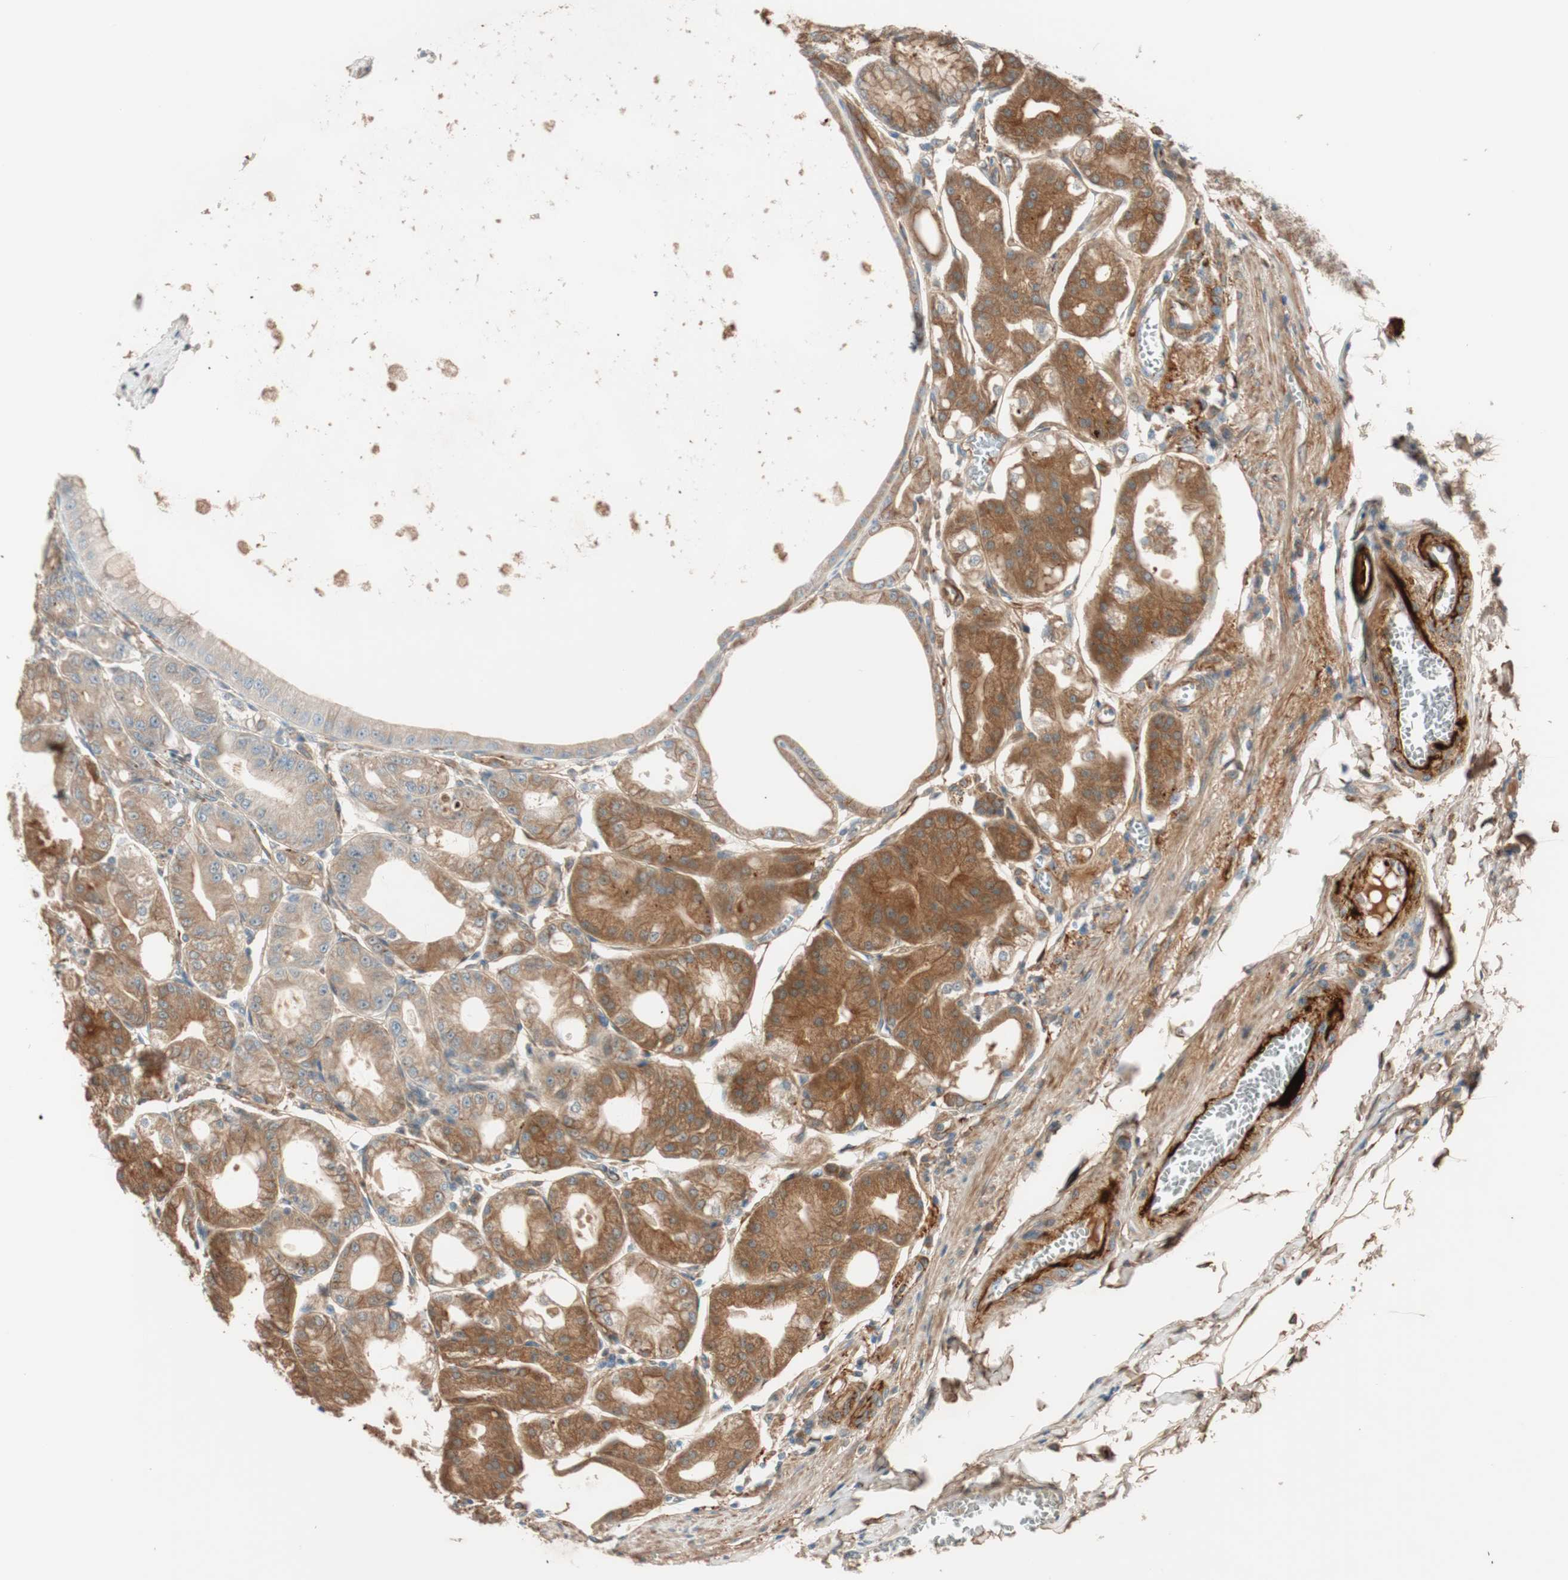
{"staining": {"intensity": "strong", "quantity": "25%-75%", "location": "cytoplasmic/membranous"}, "tissue": "stomach", "cell_type": "Glandular cells", "image_type": "normal", "snomed": [{"axis": "morphology", "description": "Normal tissue, NOS"}, {"axis": "topography", "description": "Stomach, lower"}], "caption": "Protein expression analysis of normal stomach exhibits strong cytoplasmic/membranous expression in about 25%-75% of glandular cells. (brown staining indicates protein expression, while blue staining denotes nuclei).", "gene": "EPHA6", "patient": {"sex": "male", "age": 71}}